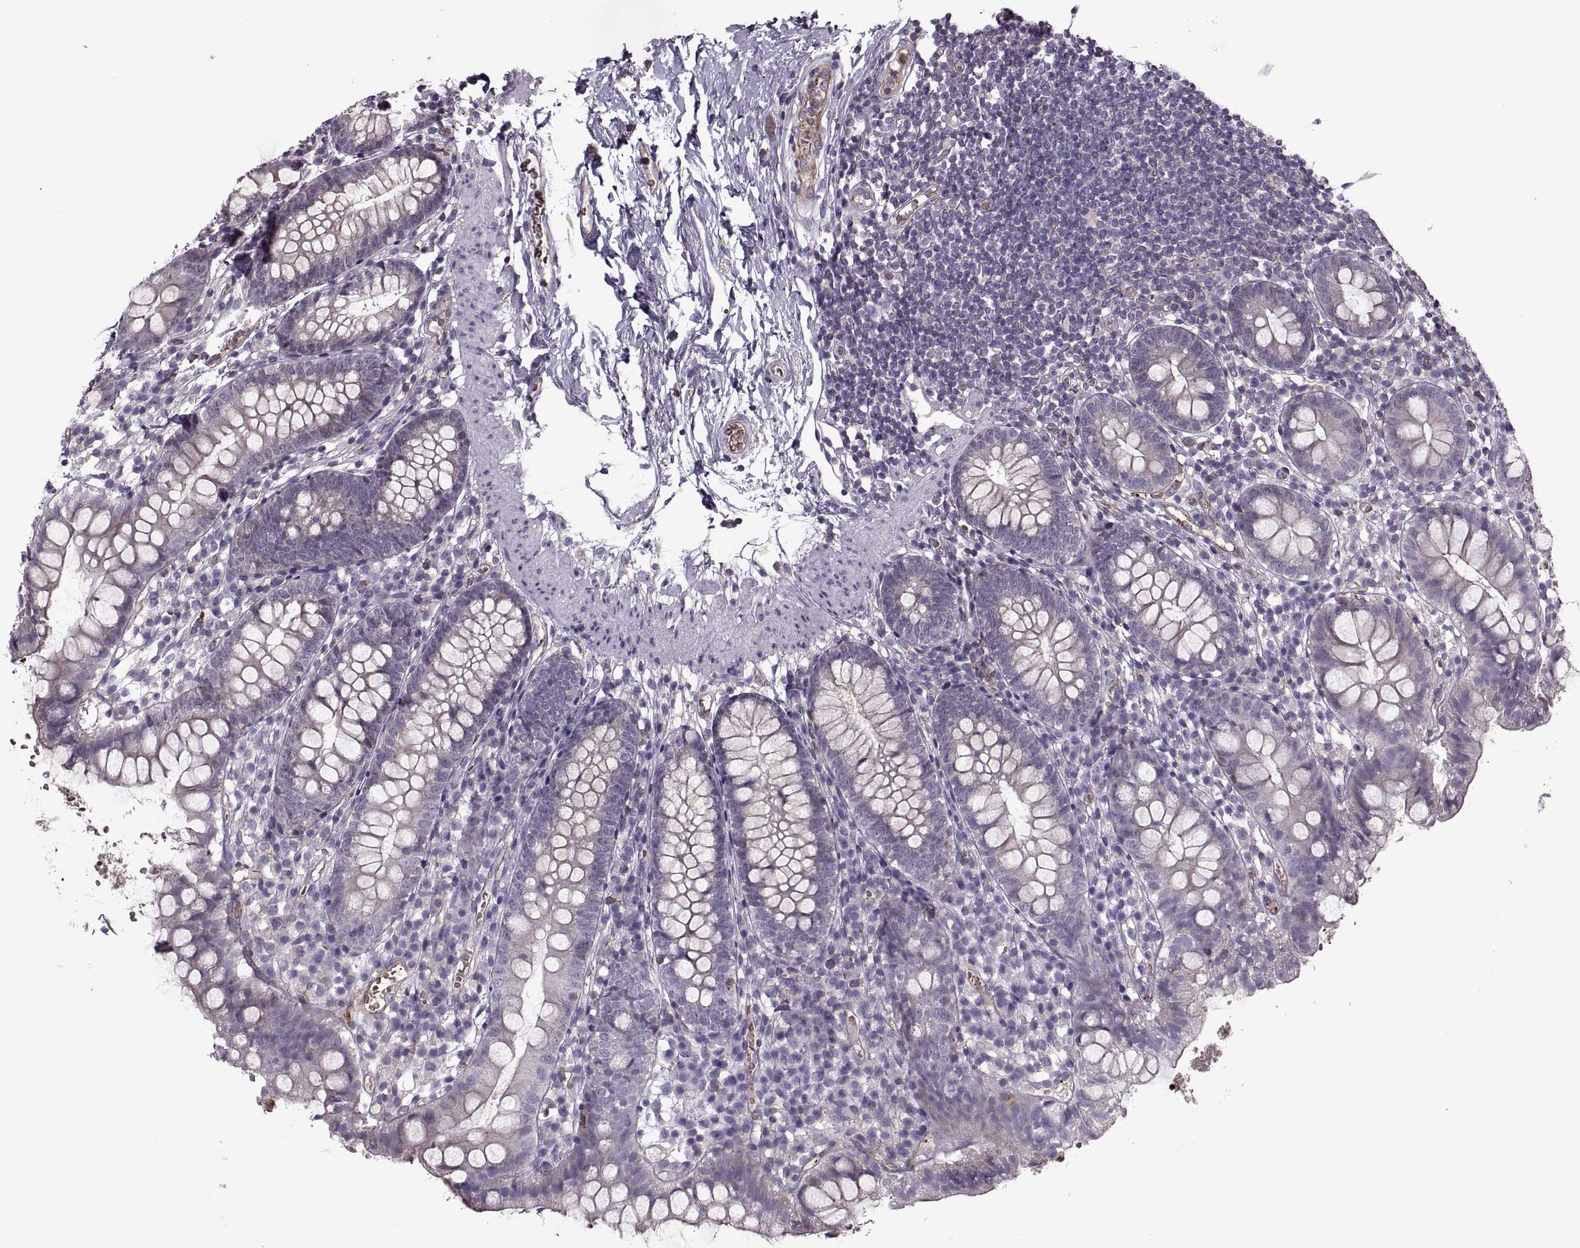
{"staining": {"intensity": "negative", "quantity": "none", "location": "none"}, "tissue": "small intestine", "cell_type": "Glandular cells", "image_type": "normal", "snomed": [{"axis": "morphology", "description": "Normal tissue, NOS"}, {"axis": "topography", "description": "Small intestine"}], "caption": "This histopathology image is of benign small intestine stained with IHC to label a protein in brown with the nuclei are counter-stained blue. There is no staining in glandular cells.", "gene": "SLC2A14", "patient": {"sex": "female", "age": 90}}